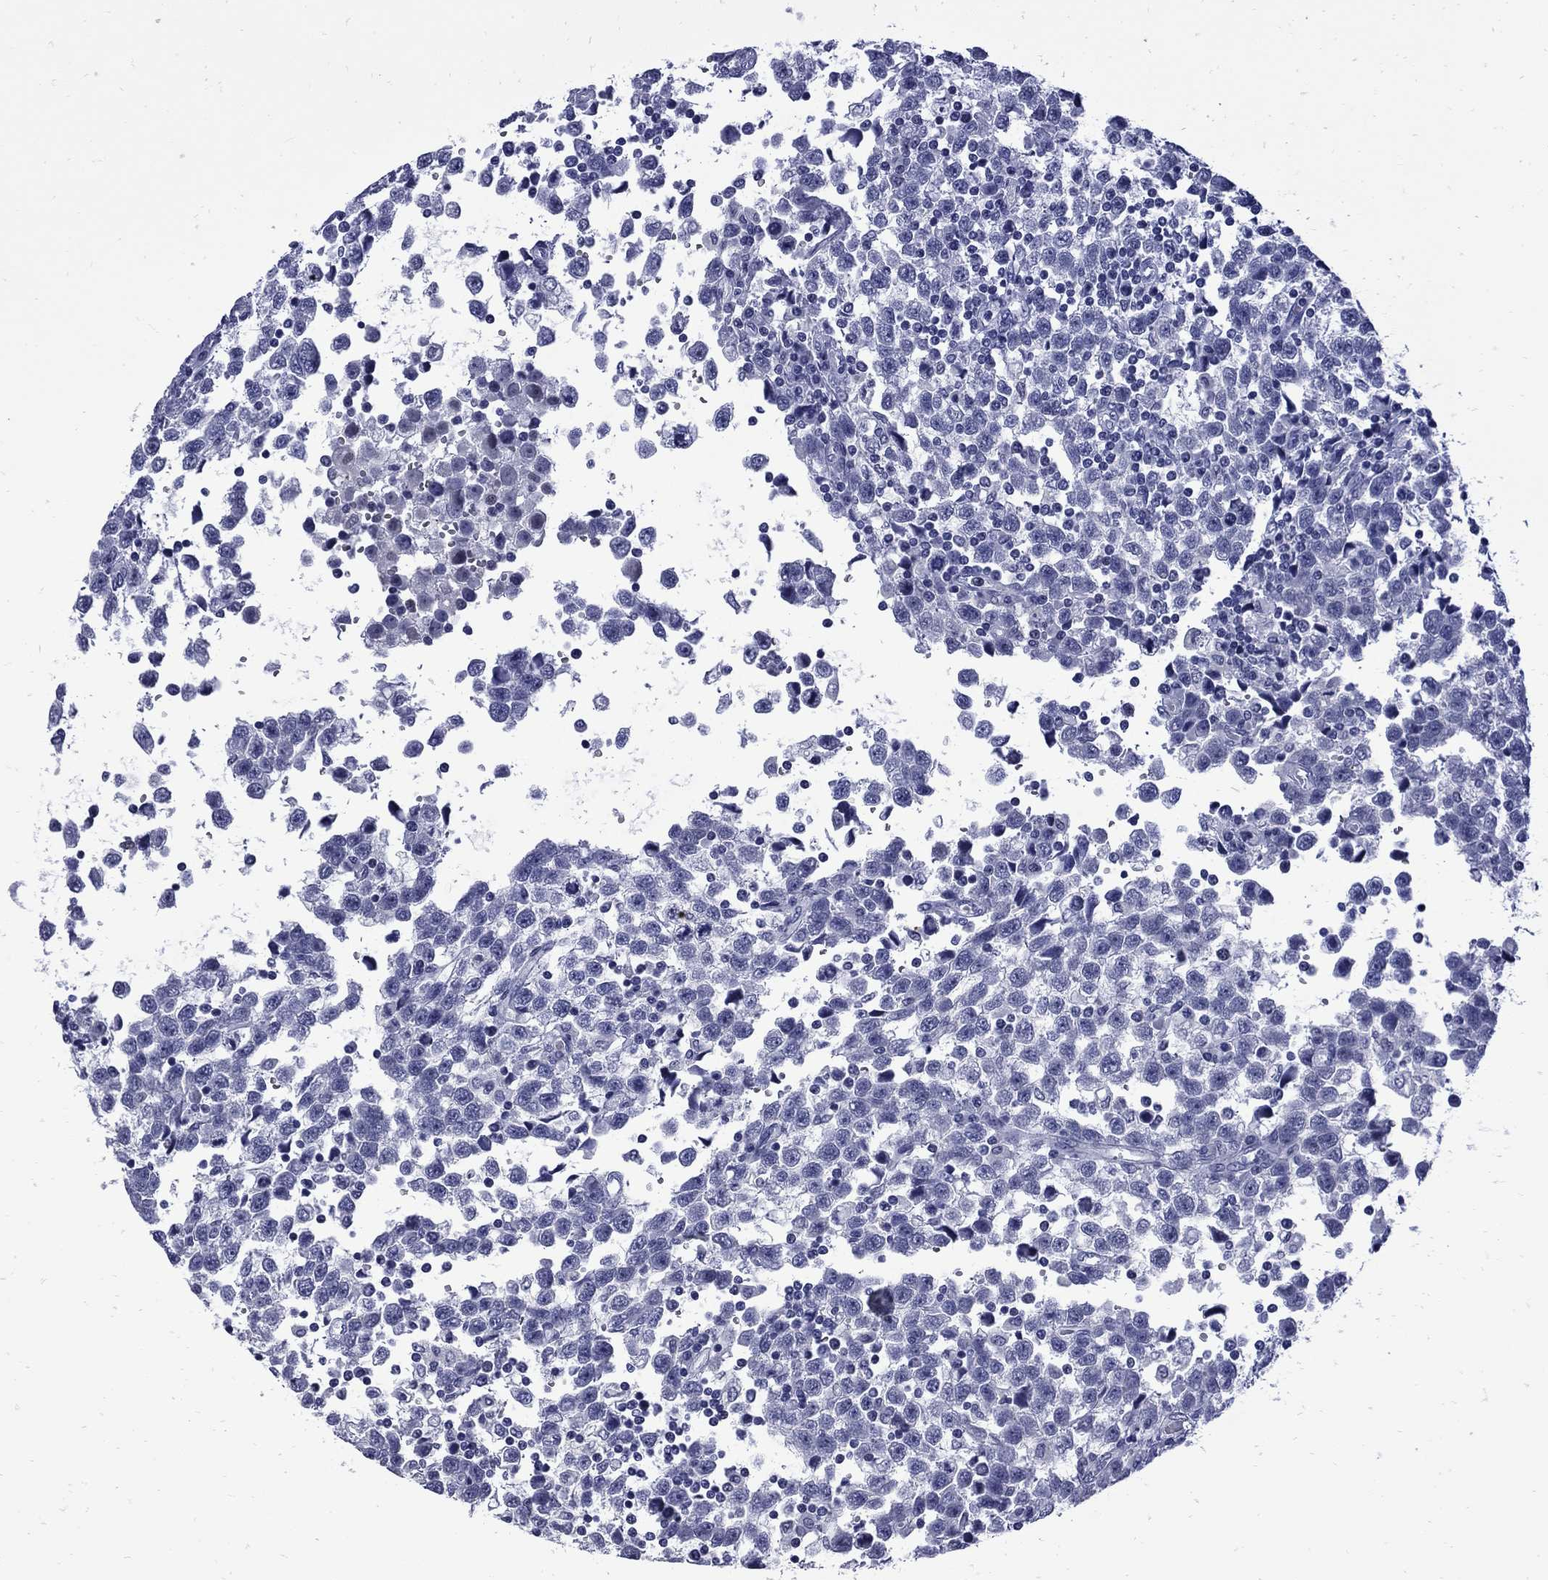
{"staining": {"intensity": "negative", "quantity": "none", "location": "none"}, "tissue": "testis cancer", "cell_type": "Tumor cells", "image_type": "cancer", "snomed": [{"axis": "morphology", "description": "Seminoma, NOS"}, {"axis": "topography", "description": "Testis"}], "caption": "Immunohistochemical staining of testis cancer reveals no significant expression in tumor cells.", "gene": "MGARP", "patient": {"sex": "male", "age": 34}}